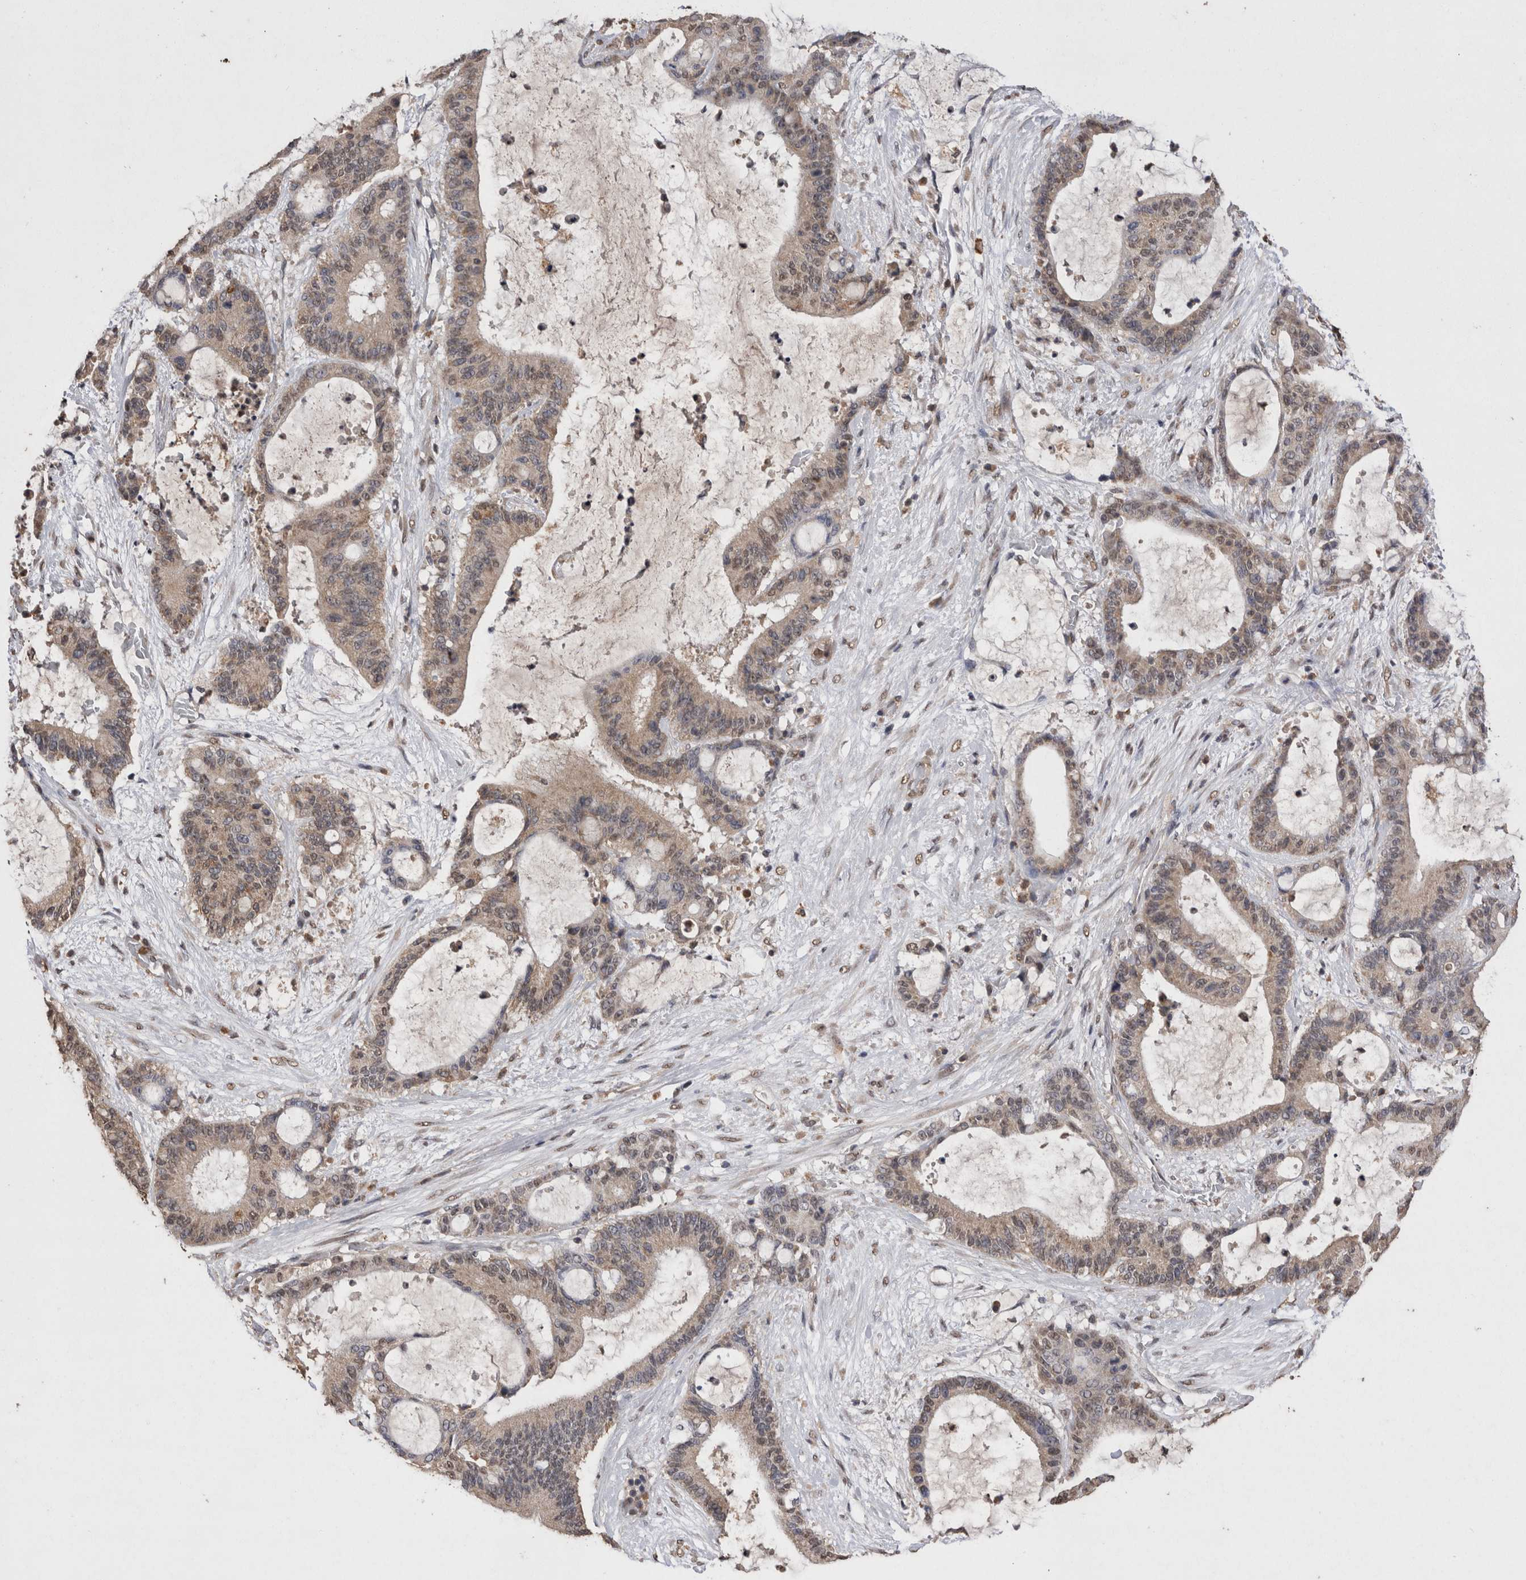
{"staining": {"intensity": "weak", "quantity": ">75%", "location": "cytoplasmic/membranous"}, "tissue": "liver cancer", "cell_type": "Tumor cells", "image_type": "cancer", "snomed": [{"axis": "morphology", "description": "Cholangiocarcinoma"}, {"axis": "topography", "description": "Liver"}], "caption": "Cholangiocarcinoma (liver) stained with DAB immunohistochemistry reveals low levels of weak cytoplasmic/membranous staining in about >75% of tumor cells. (Stains: DAB (3,3'-diaminobenzidine) in brown, nuclei in blue, Microscopy: brightfield microscopy at high magnification).", "gene": "GRK5", "patient": {"sex": "female", "age": 73}}